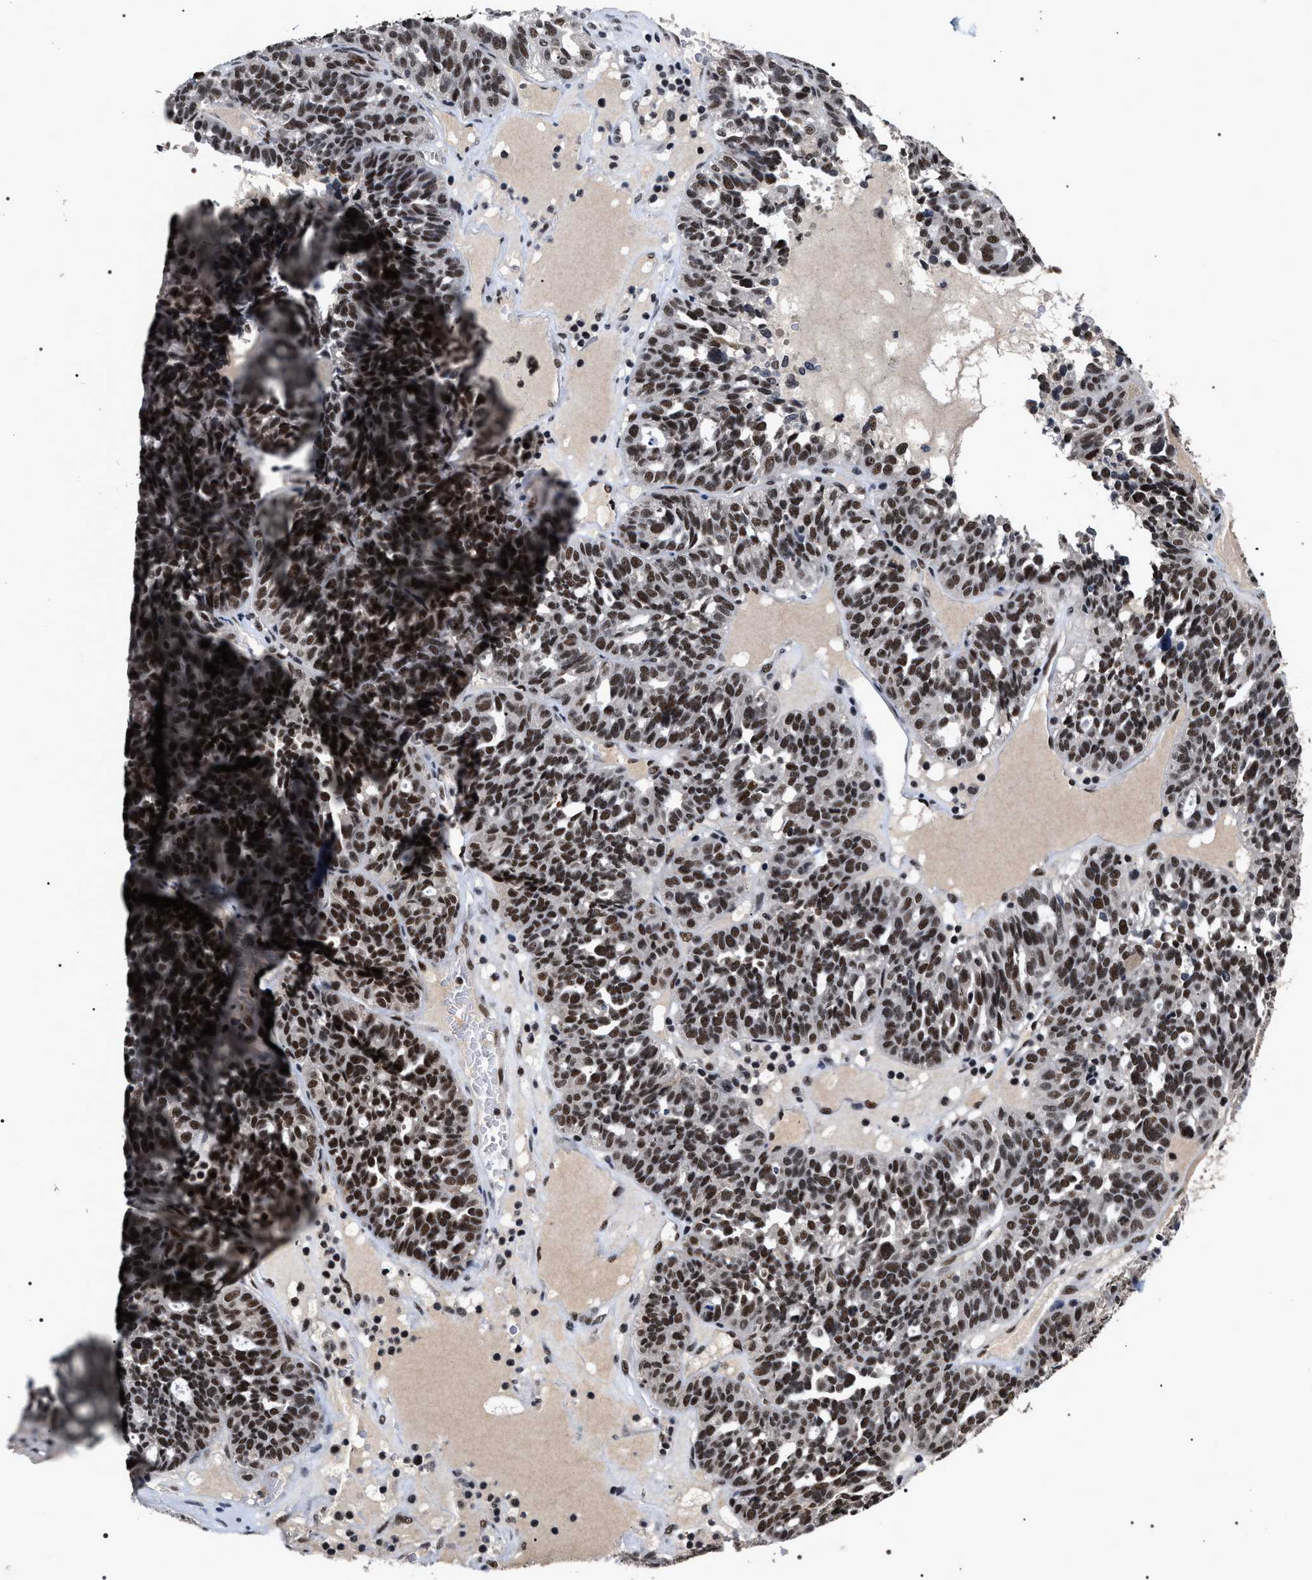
{"staining": {"intensity": "moderate", "quantity": ">75%", "location": "nuclear"}, "tissue": "ovarian cancer", "cell_type": "Tumor cells", "image_type": "cancer", "snomed": [{"axis": "morphology", "description": "Cystadenocarcinoma, serous, NOS"}, {"axis": "topography", "description": "Ovary"}], "caption": "Immunohistochemistry of serous cystadenocarcinoma (ovarian) shows medium levels of moderate nuclear positivity in about >75% of tumor cells. The protein is shown in brown color, while the nuclei are stained blue.", "gene": "RRP1B", "patient": {"sex": "female", "age": 59}}